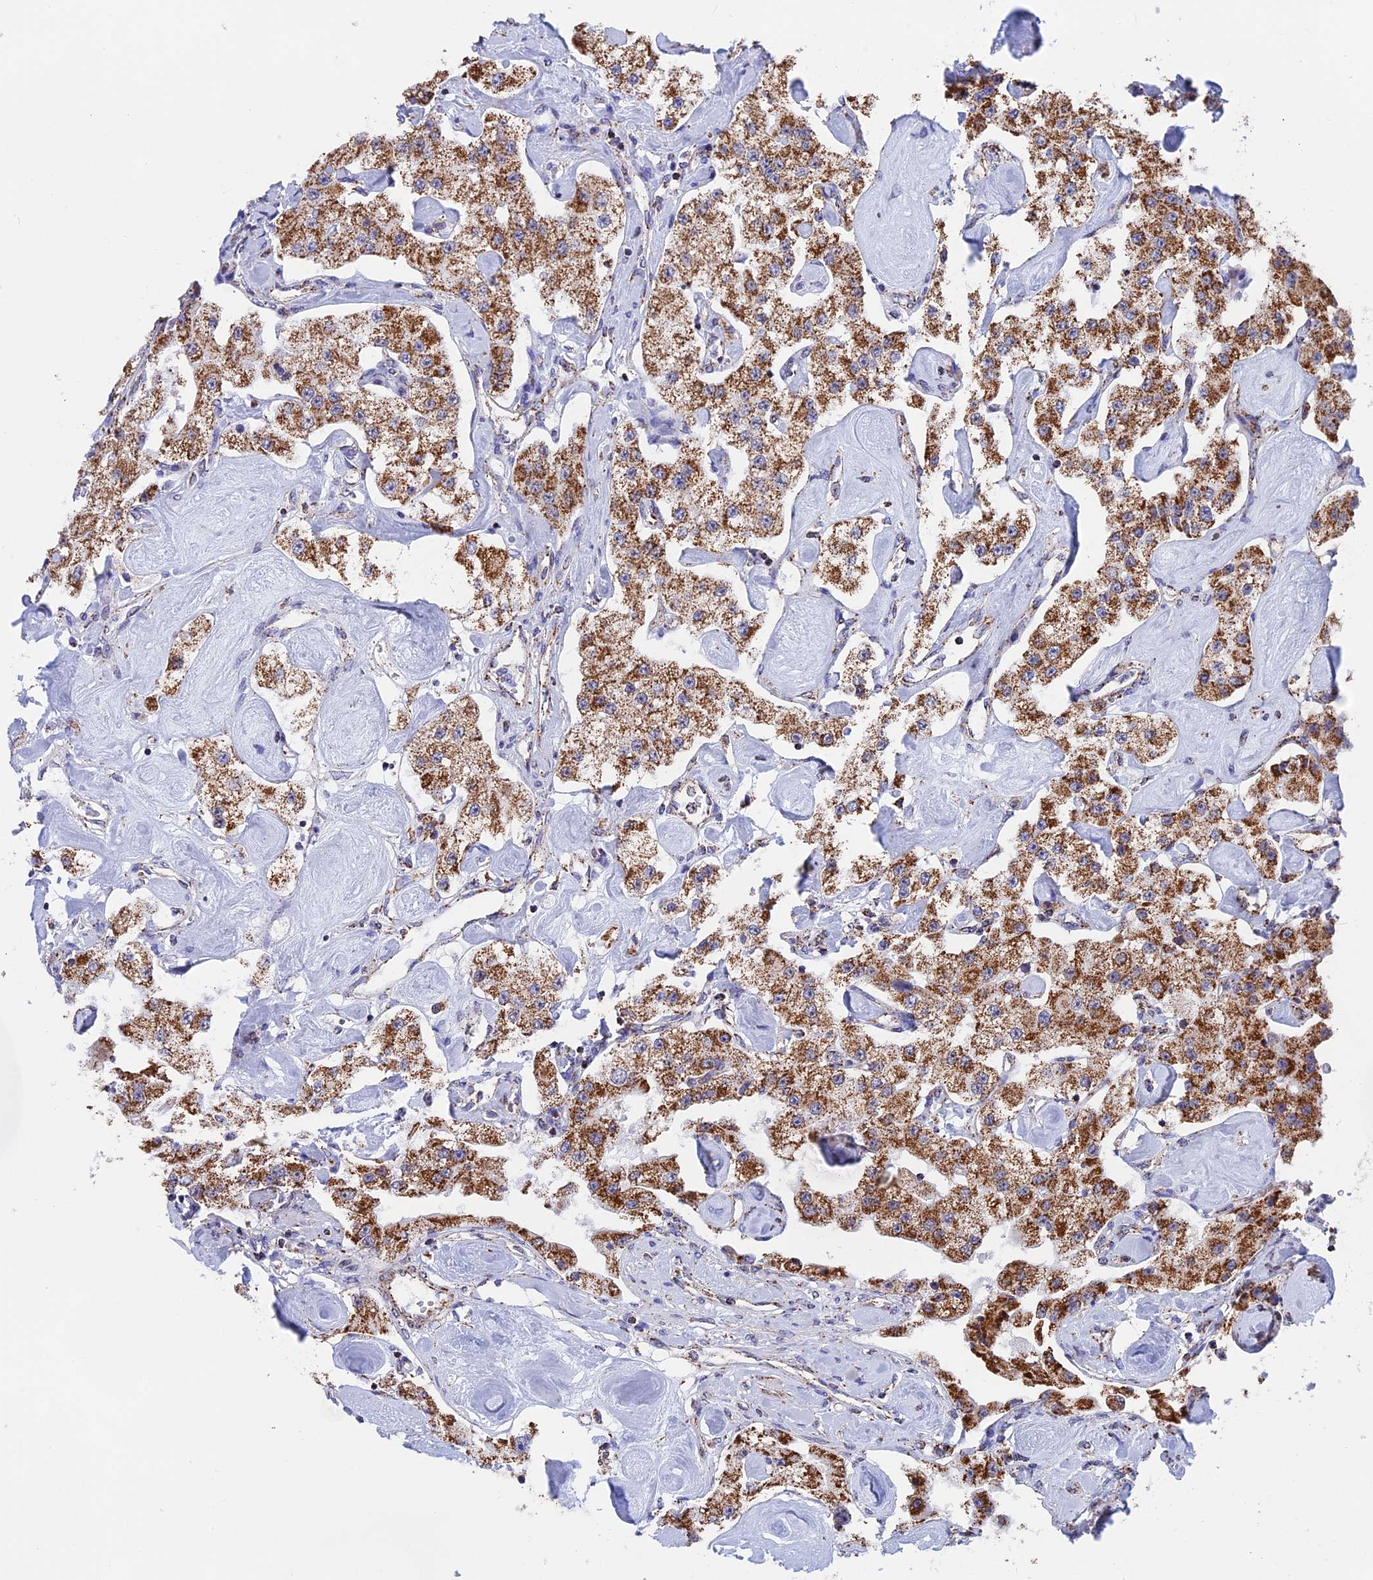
{"staining": {"intensity": "strong", "quantity": ">75%", "location": "cytoplasmic/membranous"}, "tissue": "carcinoid", "cell_type": "Tumor cells", "image_type": "cancer", "snomed": [{"axis": "morphology", "description": "Carcinoid, malignant, NOS"}, {"axis": "topography", "description": "Pancreas"}], "caption": "Protein staining exhibits strong cytoplasmic/membranous staining in about >75% of tumor cells in carcinoid. (Brightfield microscopy of DAB IHC at high magnification).", "gene": "CDC16", "patient": {"sex": "male", "age": 41}}